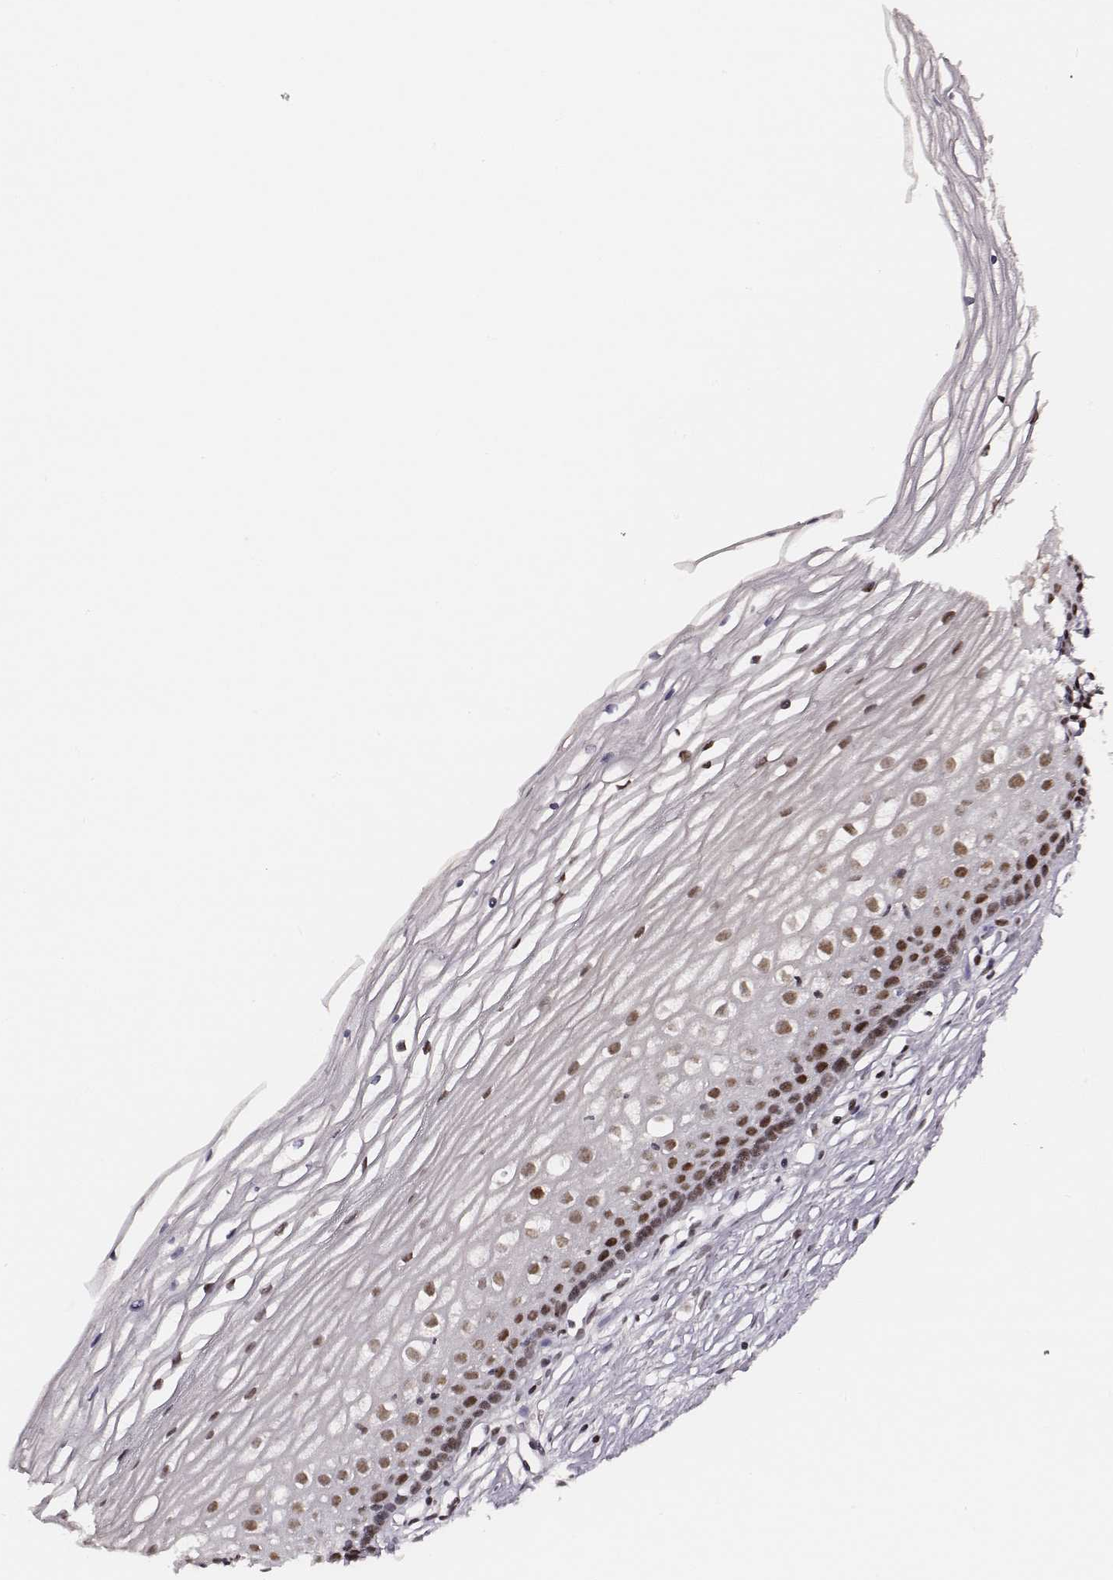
{"staining": {"intensity": "strong", "quantity": ">75%", "location": "nuclear"}, "tissue": "cervix", "cell_type": "Glandular cells", "image_type": "normal", "snomed": [{"axis": "morphology", "description": "Normal tissue, NOS"}, {"axis": "topography", "description": "Cervix"}], "caption": "Cervix stained with immunohistochemistry shows strong nuclear expression in approximately >75% of glandular cells.", "gene": "PPARA", "patient": {"sex": "female", "age": 40}}